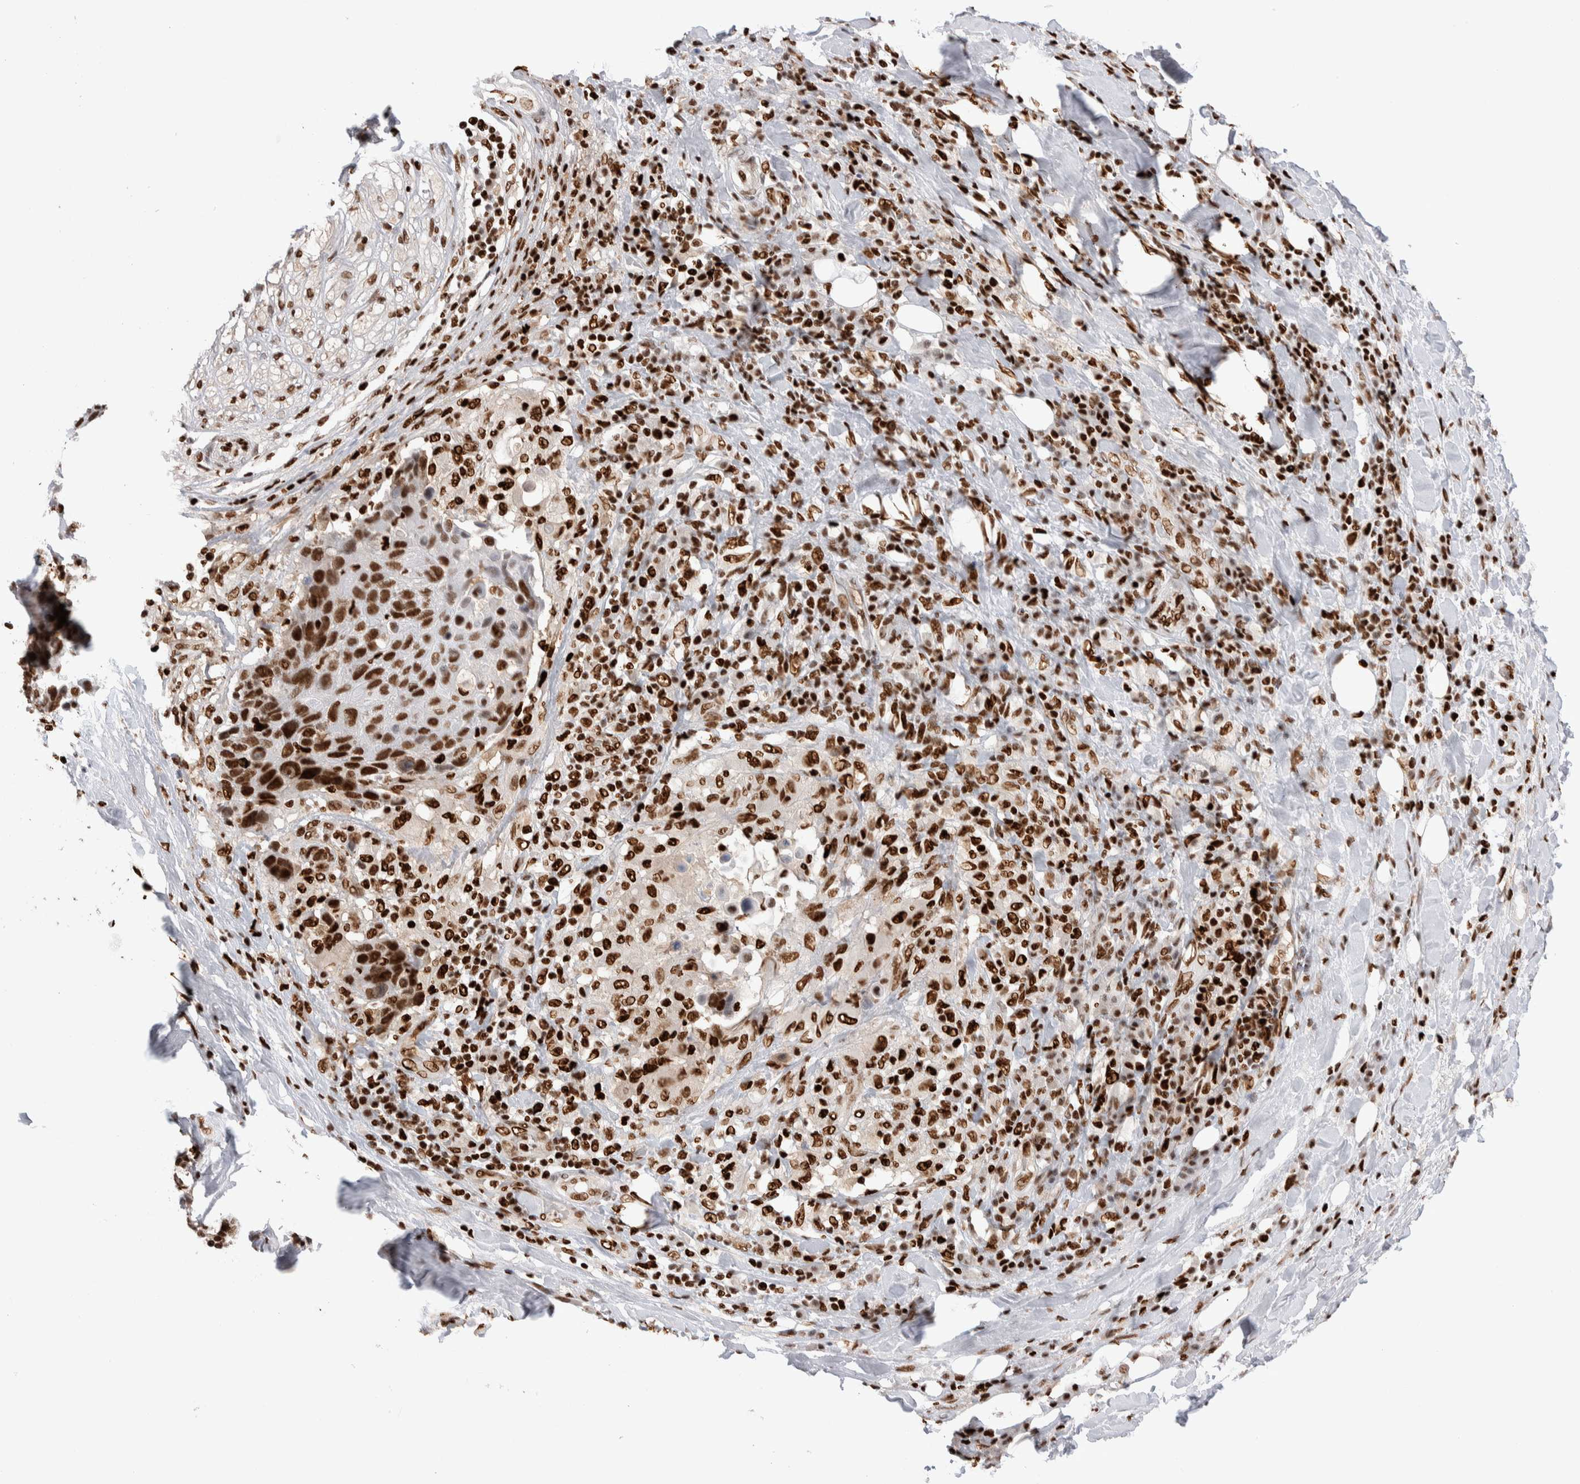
{"staining": {"intensity": "strong", "quantity": ">75%", "location": "nuclear"}, "tissue": "lung cancer", "cell_type": "Tumor cells", "image_type": "cancer", "snomed": [{"axis": "morphology", "description": "Squamous cell carcinoma, NOS"}, {"axis": "topography", "description": "Lung"}], "caption": "Immunohistochemical staining of human lung cancer reveals high levels of strong nuclear staining in approximately >75% of tumor cells.", "gene": "RNASEK-C17orf49", "patient": {"sex": "male", "age": 66}}